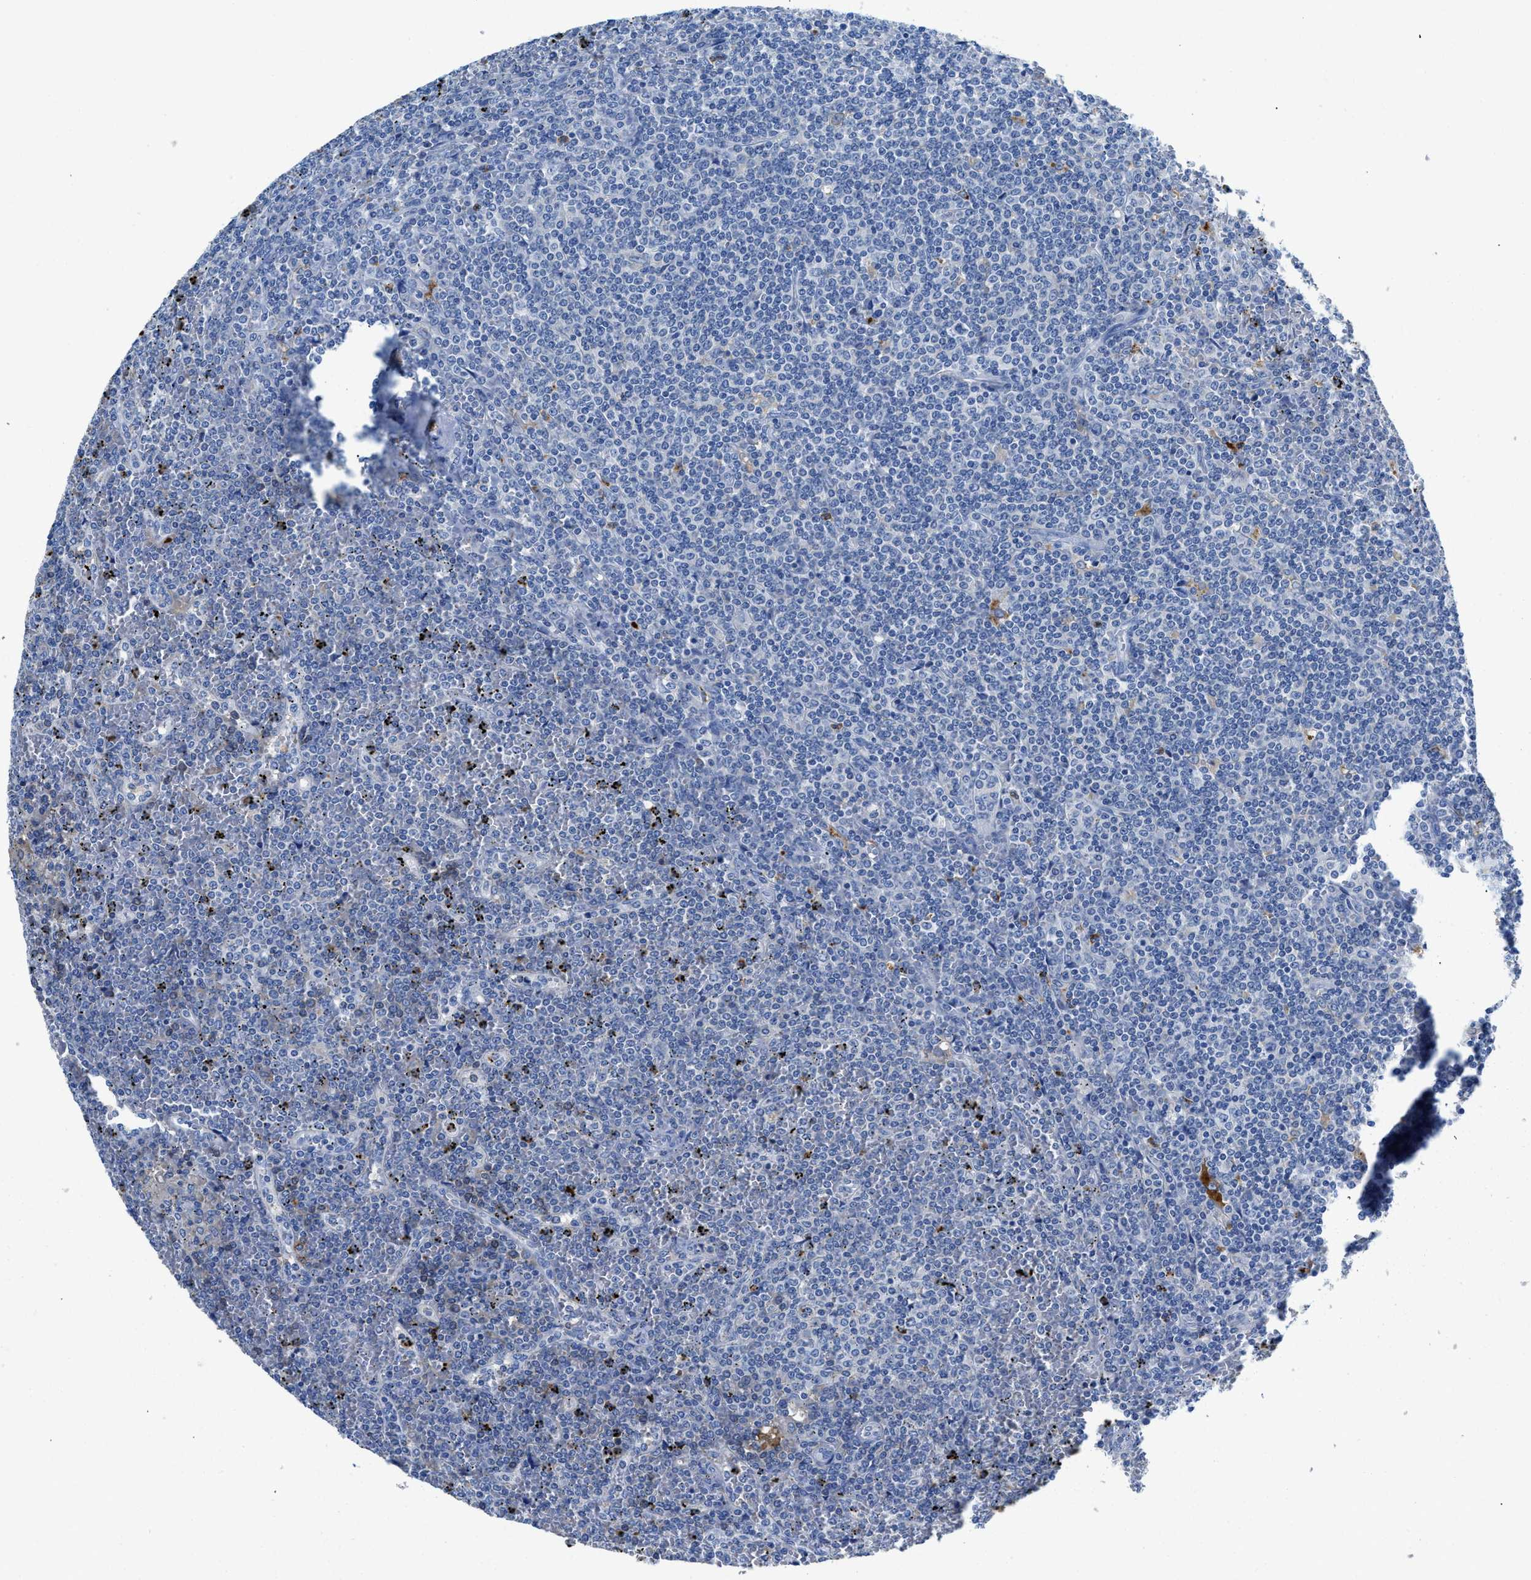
{"staining": {"intensity": "negative", "quantity": "none", "location": "none"}, "tissue": "lymphoma", "cell_type": "Tumor cells", "image_type": "cancer", "snomed": [{"axis": "morphology", "description": "Malignant lymphoma, non-Hodgkin's type, Low grade"}, {"axis": "topography", "description": "Spleen"}], "caption": "High magnification brightfield microscopy of low-grade malignant lymphoma, non-Hodgkin's type stained with DAB (brown) and counterstained with hematoxylin (blue): tumor cells show no significant expression.", "gene": "NEB", "patient": {"sex": "female", "age": 19}}